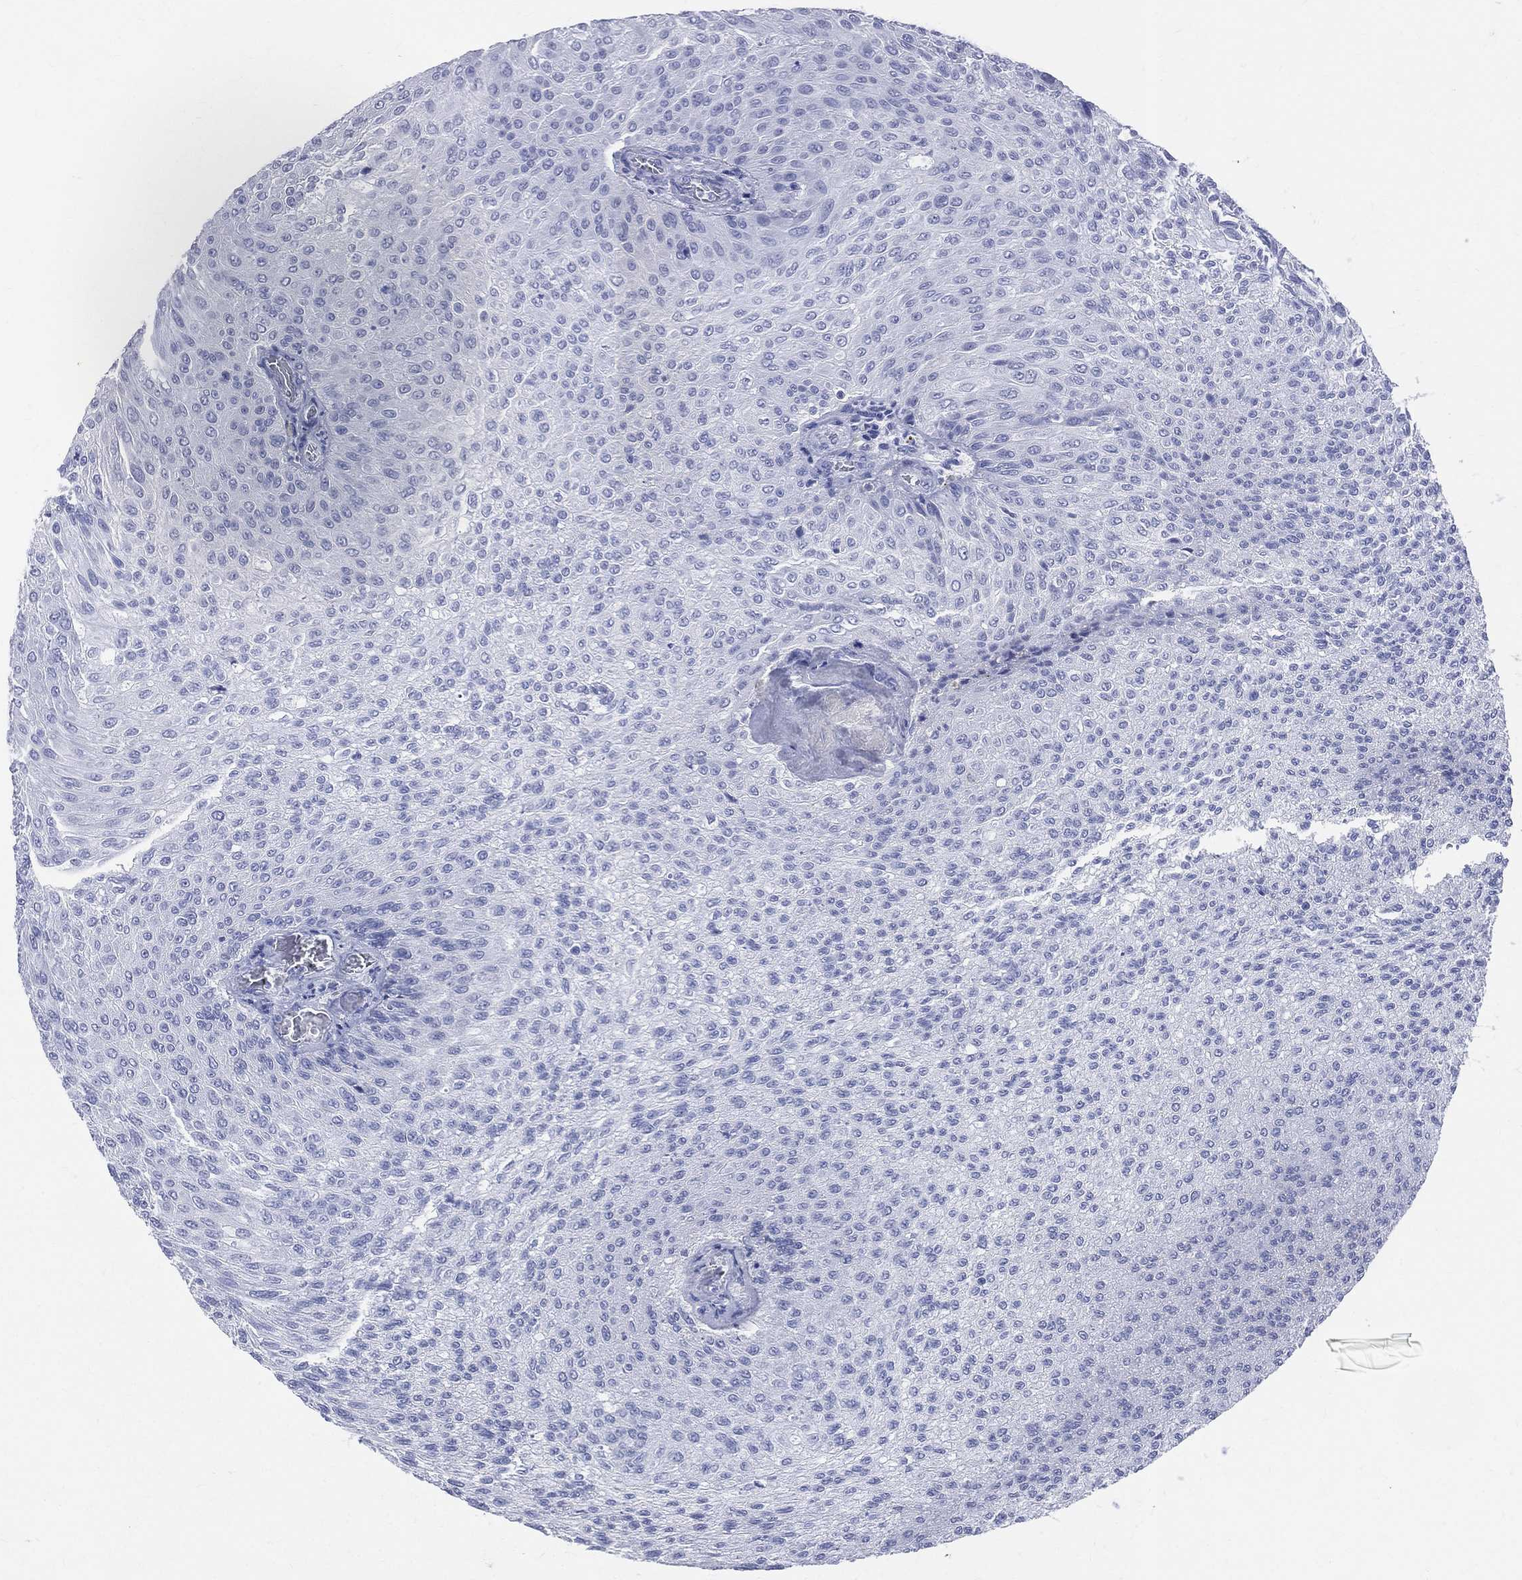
{"staining": {"intensity": "negative", "quantity": "none", "location": "none"}, "tissue": "urothelial cancer", "cell_type": "Tumor cells", "image_type": "cancer", "snomed": [{"axis": "morphology", "description": "Urothelial carcinoma, Low grade"}, {"axis": "topography", "description": "Ureter, NOS"}, {"axis": "topography", "description": "Urinary bladder"}], "caption": "High power microscopy image of an immunohistochemistry (IHC) histopathology image of urothelial carcinoma (low-grade), revealing no significant positivity in tumor cells.", "gene": "SYP", "patient": {"sex": "male", "age": 78}}